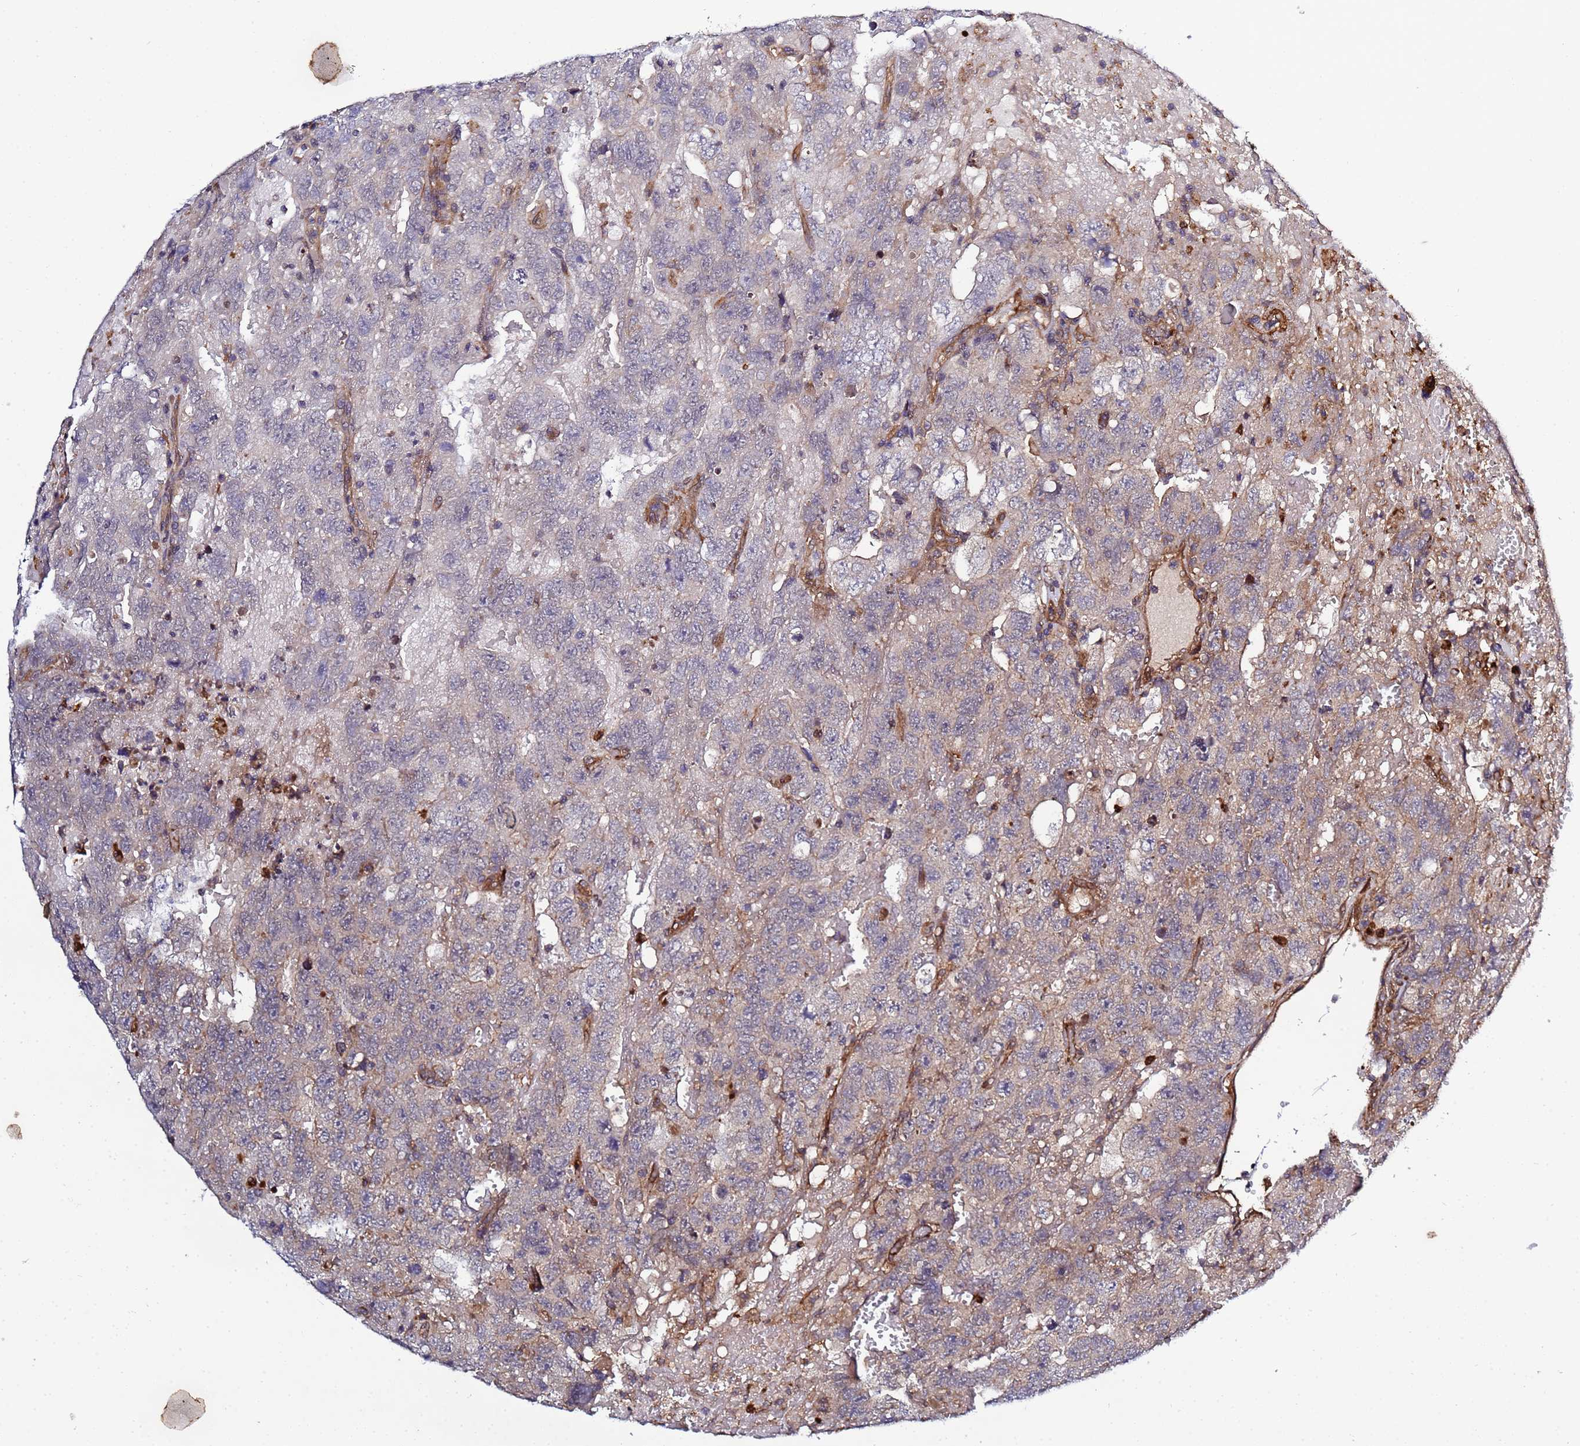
{"staining": {"intensity": "weak", "quantity": "<25%", "location": "cytoplasmic/membranous"}, "tissue": "testis cancer", "cell_type": "Tumor cells", "image_type": "cancer", "snomed": [{"axis": "morphology", "description": "Carcinoma, Embryonal, NOS"}, {"axis": "topography", "description": "Testis"}], "caption": "Tumor cells are negative for brown protein staining in testis embryonal carcinoma.", "gene": "C8orf34", "patient": {"sex": "male", "age": 45}}